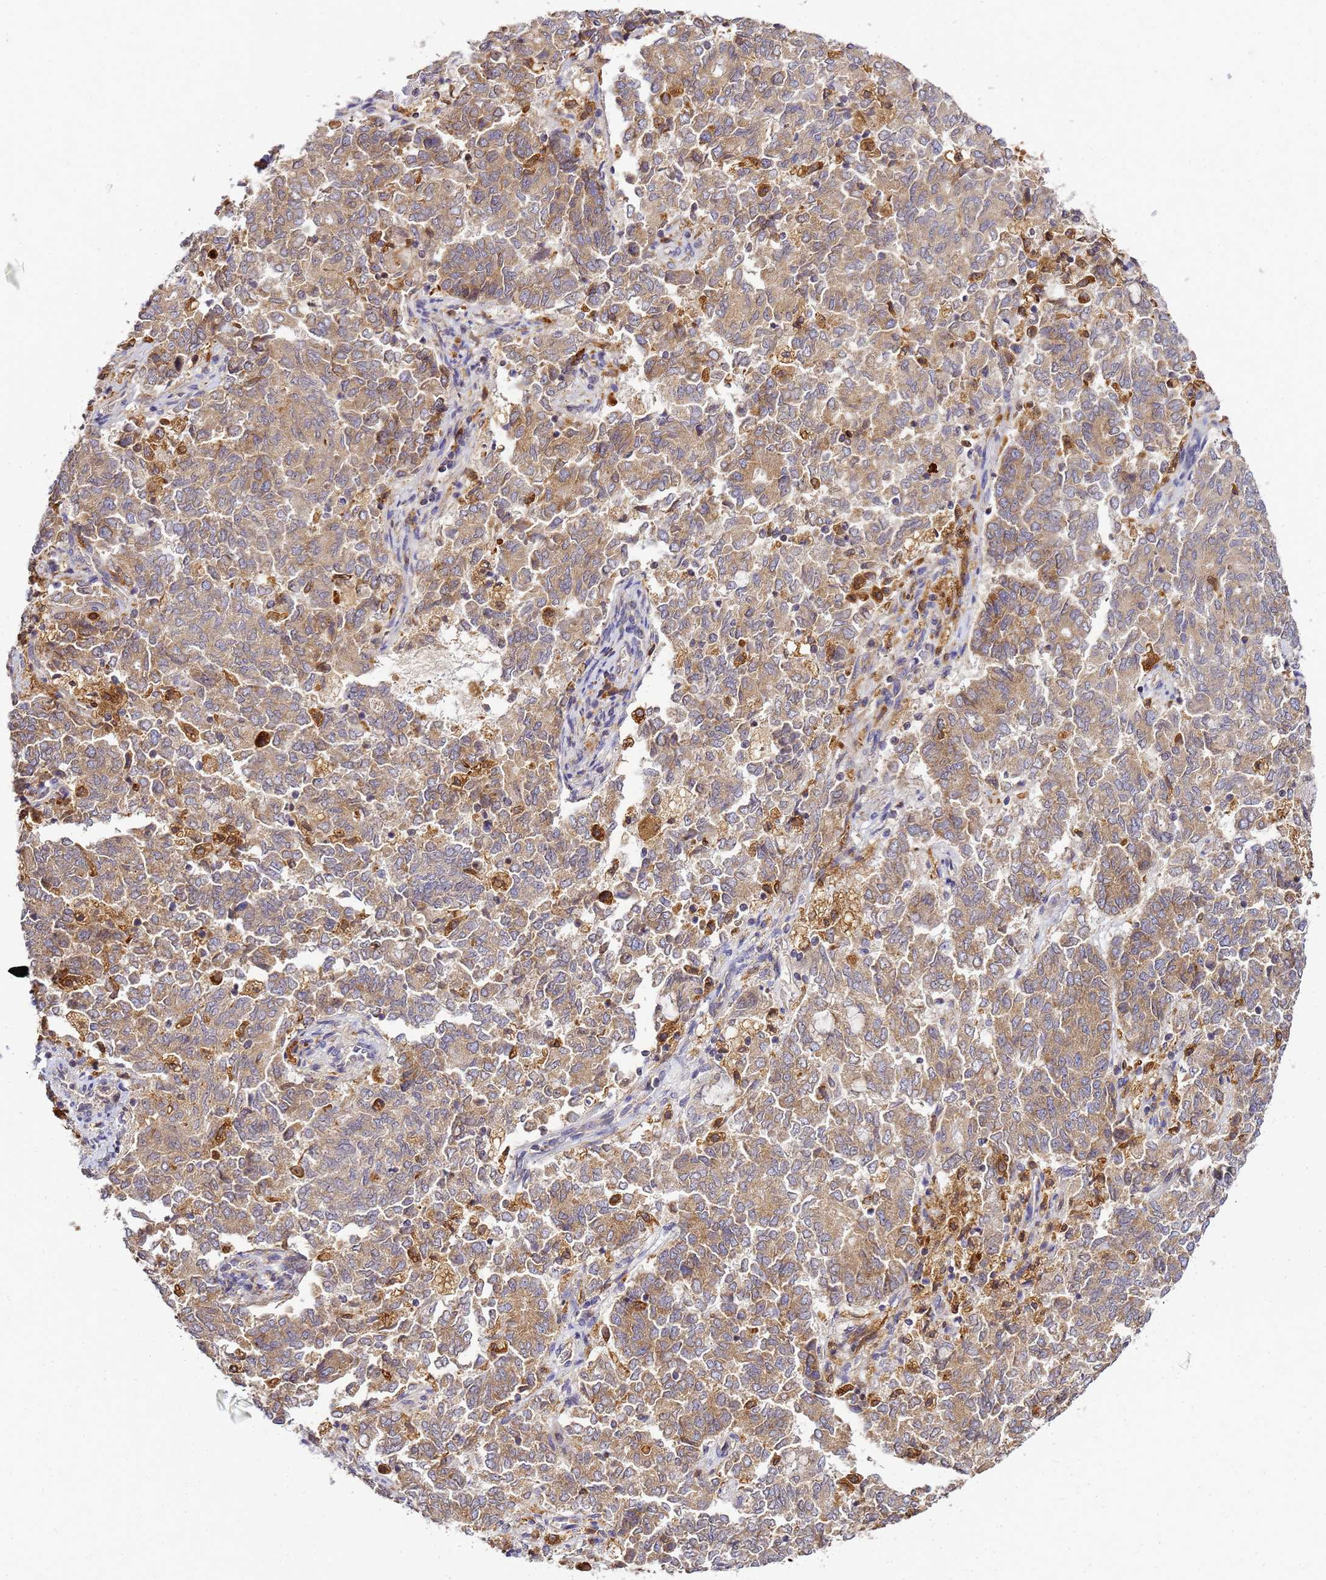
{"staining": {"intensity": "moderate", "quantity": ">75%", "location": "cytoplasmic/membranous"}, "tissue": "endometrial cancer", "cell_type": "Tumor cells", "image_type": "cancer", "snomed": [{"axis": "morphology", "description": "Adenocarcinoma, NOS"}, {"axis": "topography", "description": "Endometrium"}], "caption": "A brown stain labels moderate cytoplasmic/membranous positivity of a protein in endometrial adenocarcinoma tumor cells.", "gene": "ADPGK", "patient": {"sex": "female", "age": 80}}